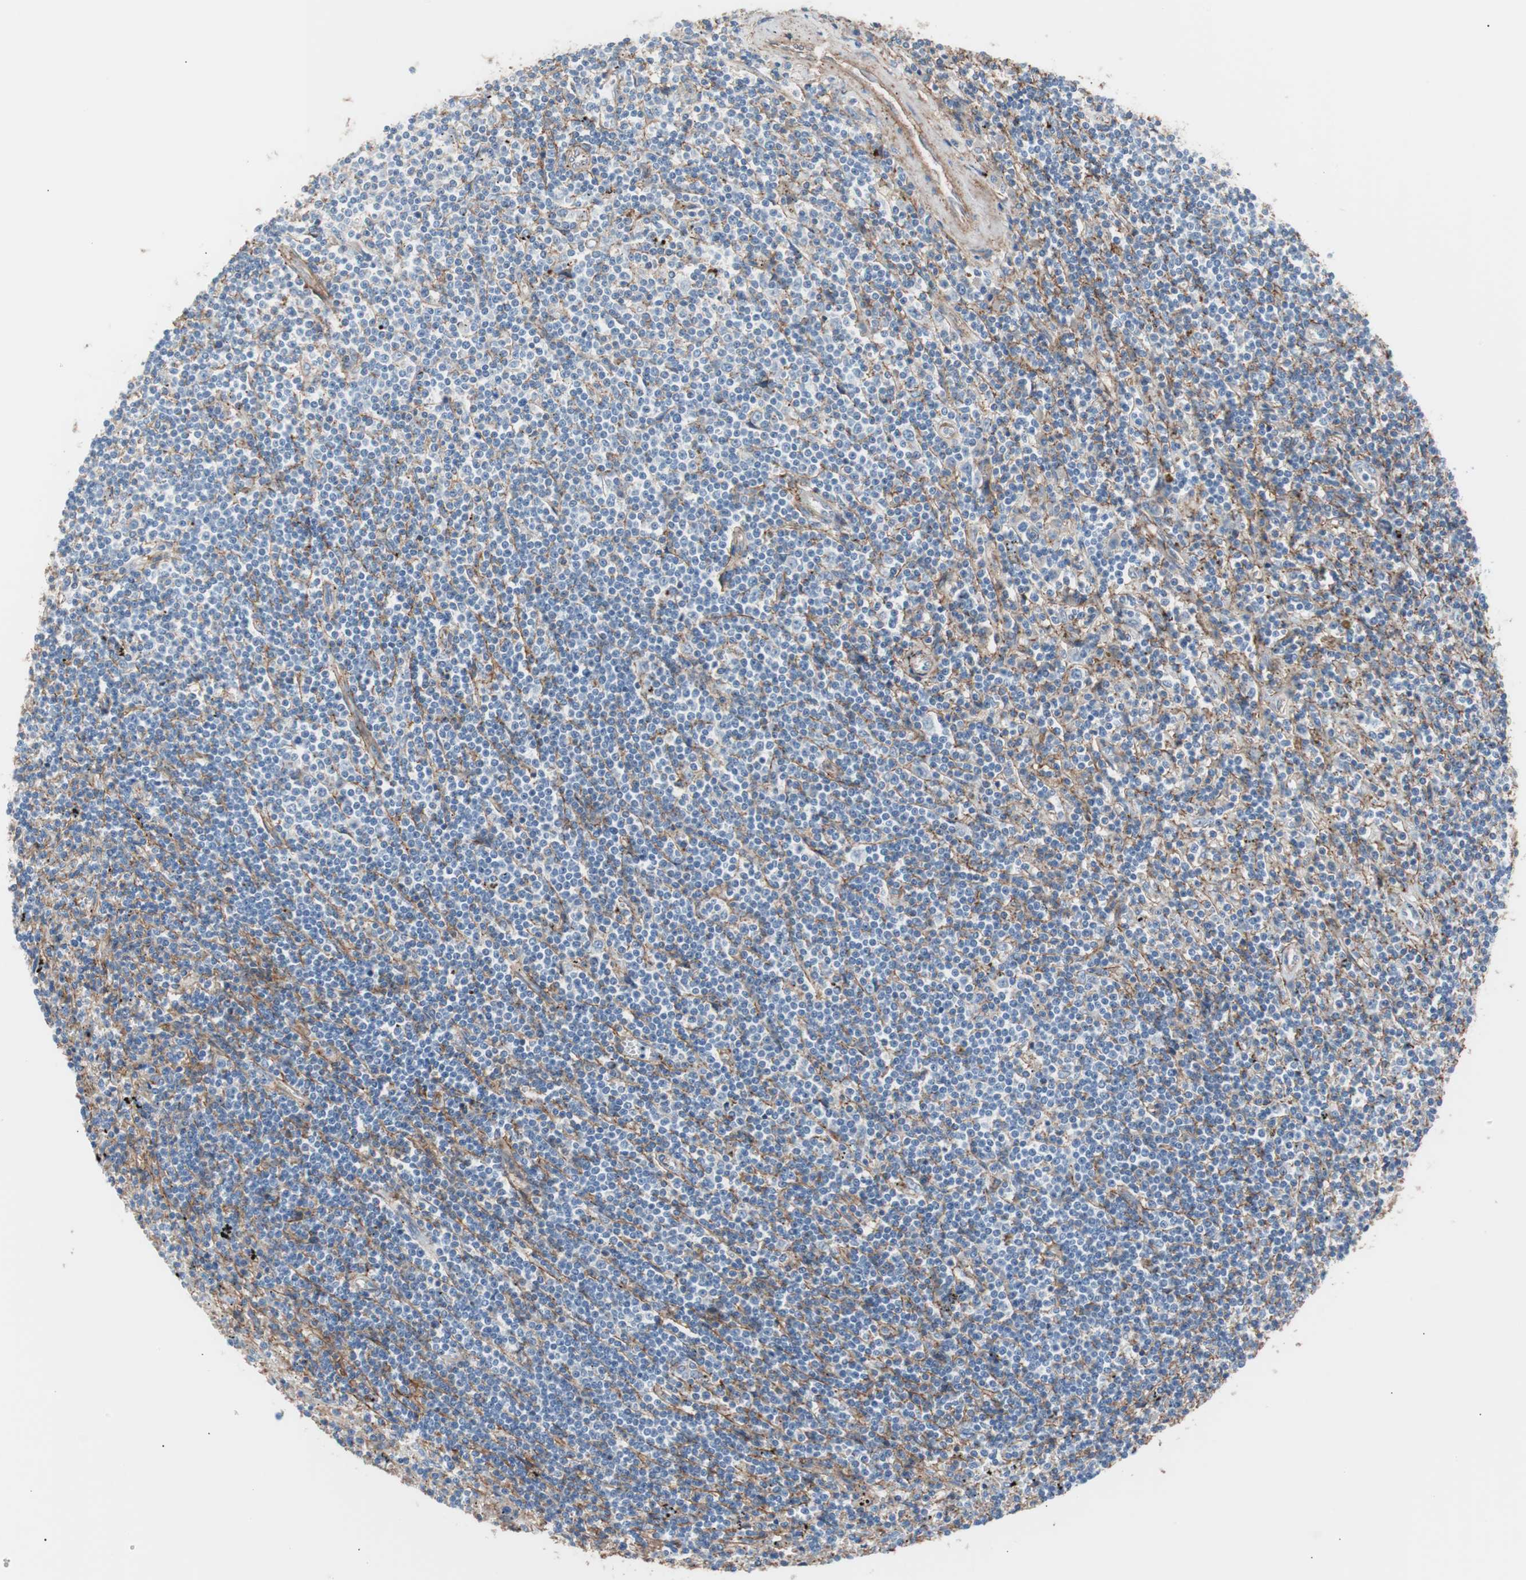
{"staining": {"intensity": "negative", "quantity": "none", "location": "none"}, "tissue": "lymphoma", "cell_type": "Tumor cells", "image_type": "cancer", "snomed": [{"axis": "morphology", "description": "Malignant lymphoma, non-Hodgkin's type, Low grade"}, {"axis": "topography", "description": "Spleen"}], "caption": "This is an immunohistochemistry (IHC) image of malignant lymphoma, non-Hodgkin's type (low-grade). There is no expression in tumor cells.", "gene": "CD81", "patient": {"sex": "male", "age": 76}}